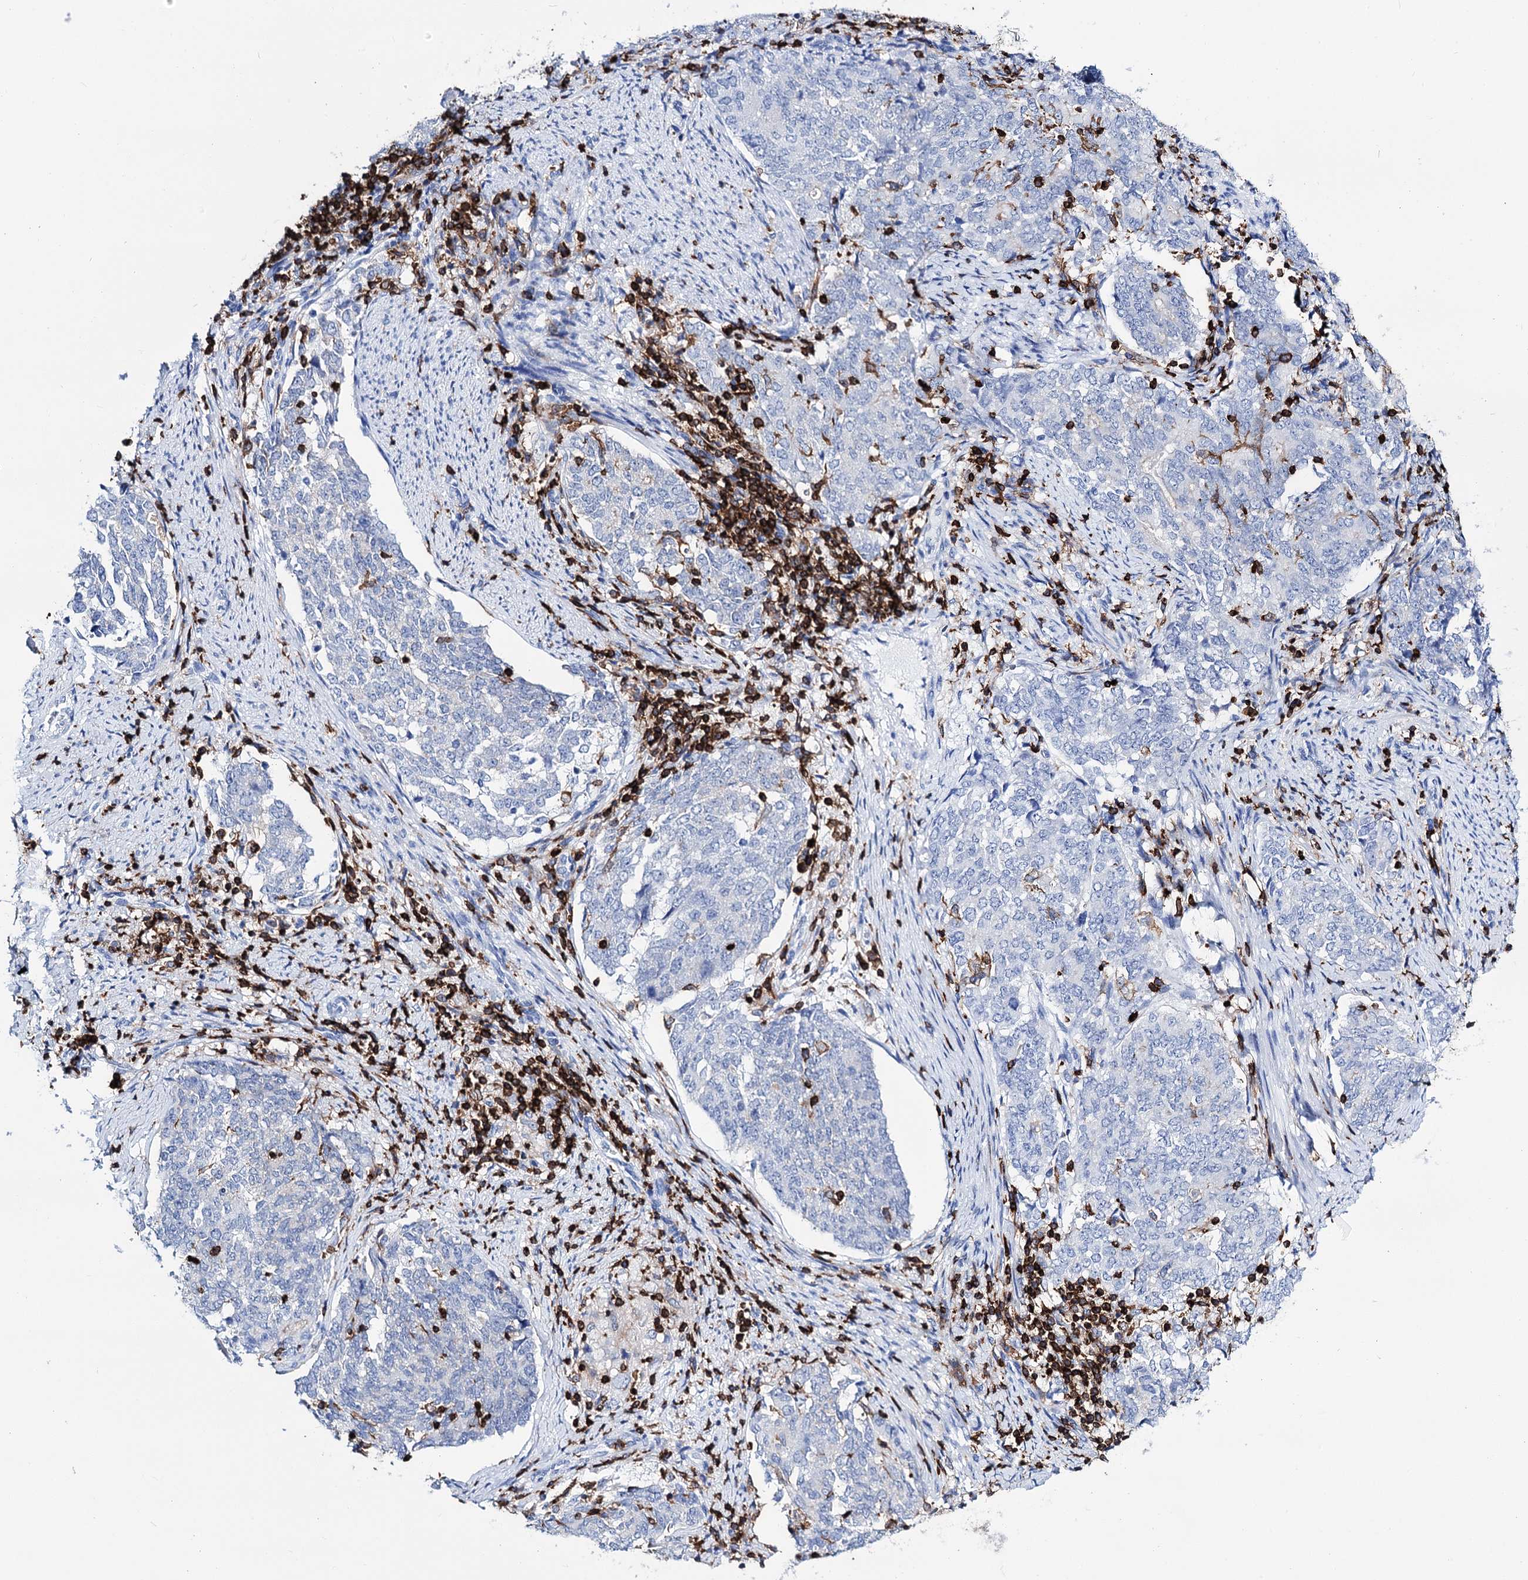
{"staining": {"intensity": "negative", "quantity": "none", "location": "none"}, "tissue": "endometrial cancer", "cell_type": "Tumor cells", "image_type": "cancer", "snomed": [{"axis": "morphology", "description": "Adenocarcinoma, NOS"}, {"axis": "topography", "description": "Endometrium"}], "caption": "Immunohistochemistry (IHC) of adenocarcinoma (endometrial) displays no expression in tumor cells.", "gene": "DEF6", "patient": {"sex": "female", "age": 80}}